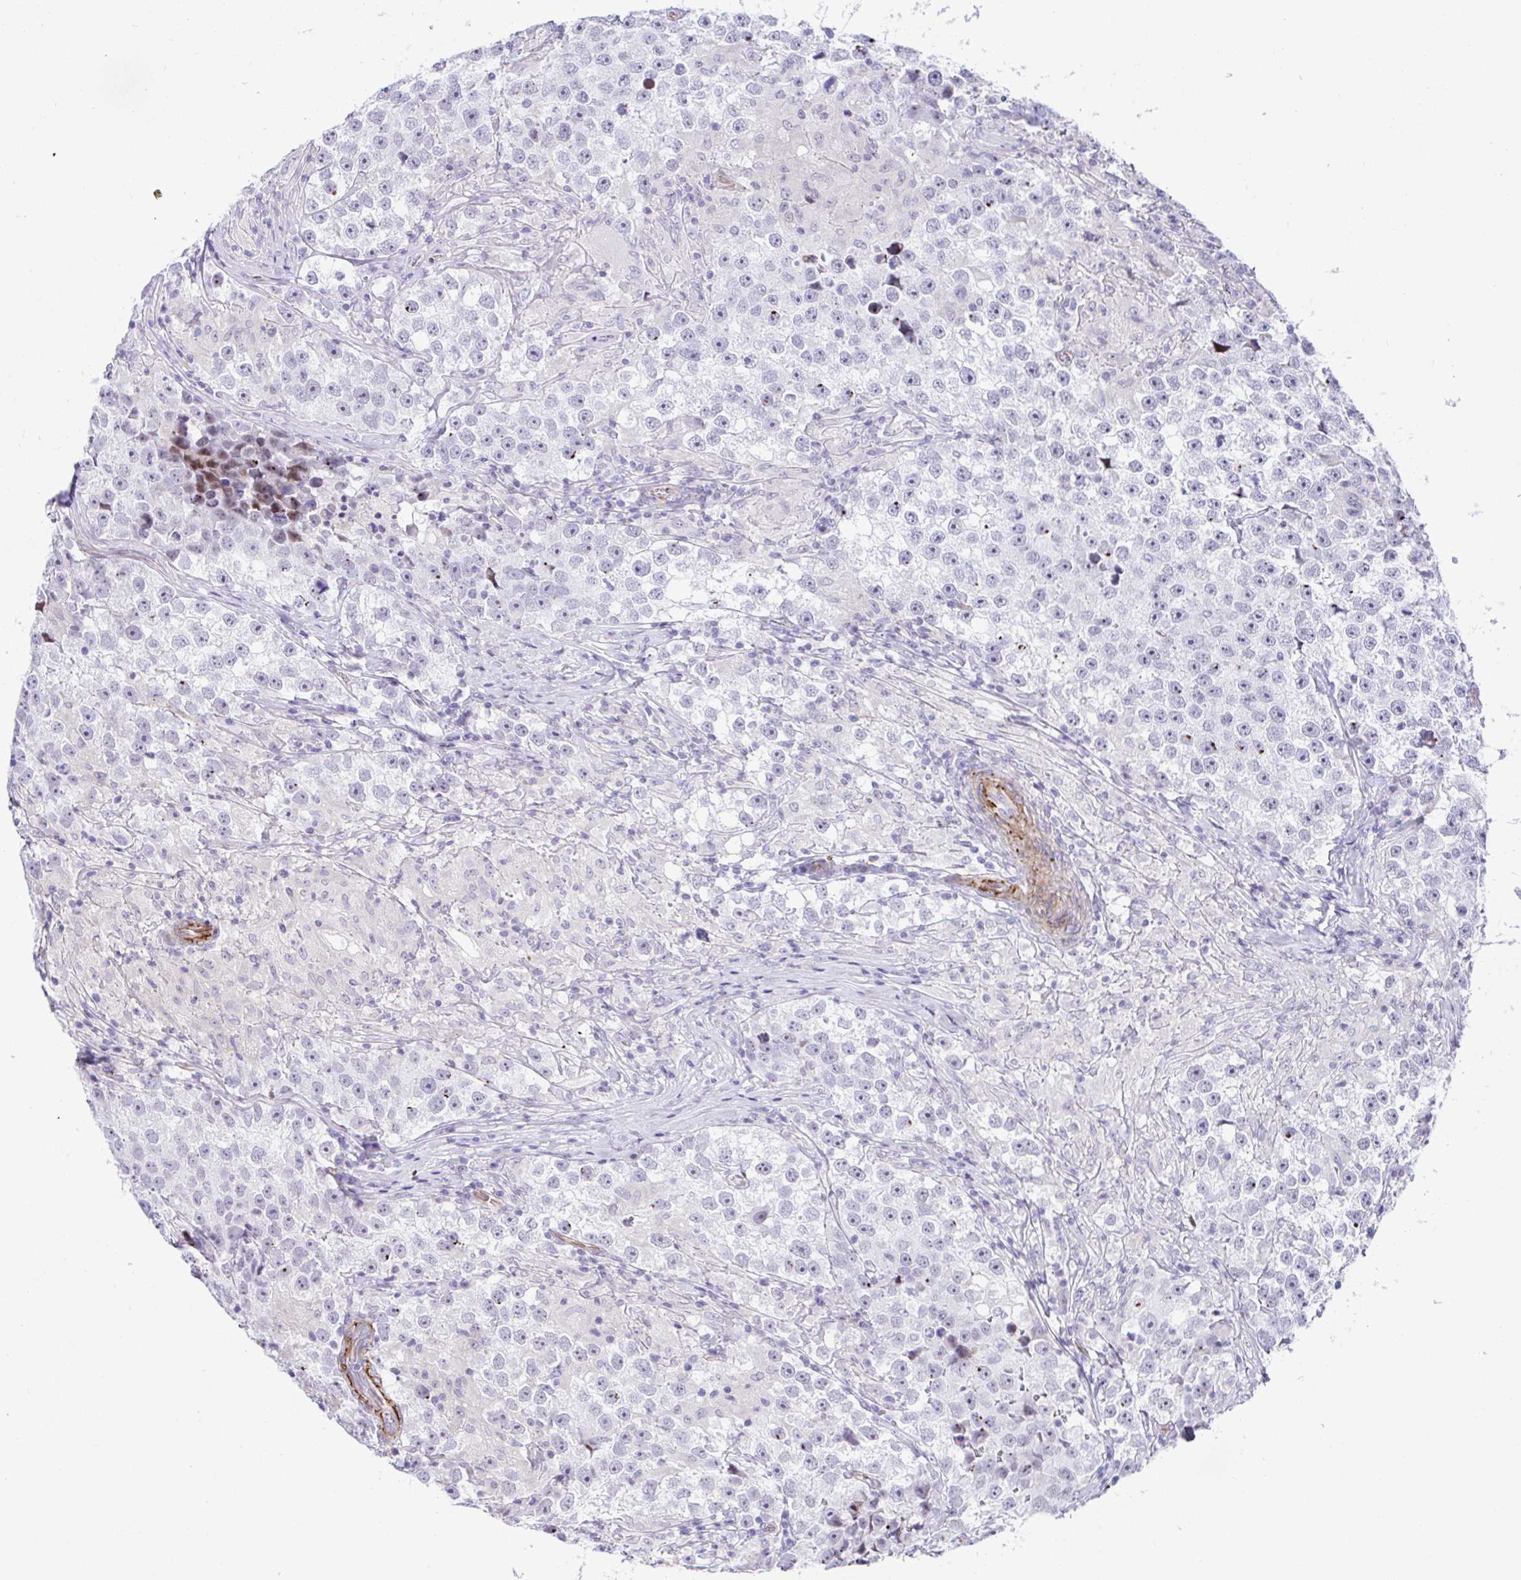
{"staining": {"intensity": "negative", "quantity": "none", "location": "none"}, "tissue": "testis cancer", "cell_type": "Tumor cells", "image_type": "cancer", "snomed": [{"axis": "morphology", "description": "Seminoma, NOS"}, {"axis": "topography", "description": "Testis"}], "caption": "The photomicrograph shows no staining of tumor cells in testis cancer.", "gene": "FBXO34", "patient": {"sex": "male", "age": 46}}